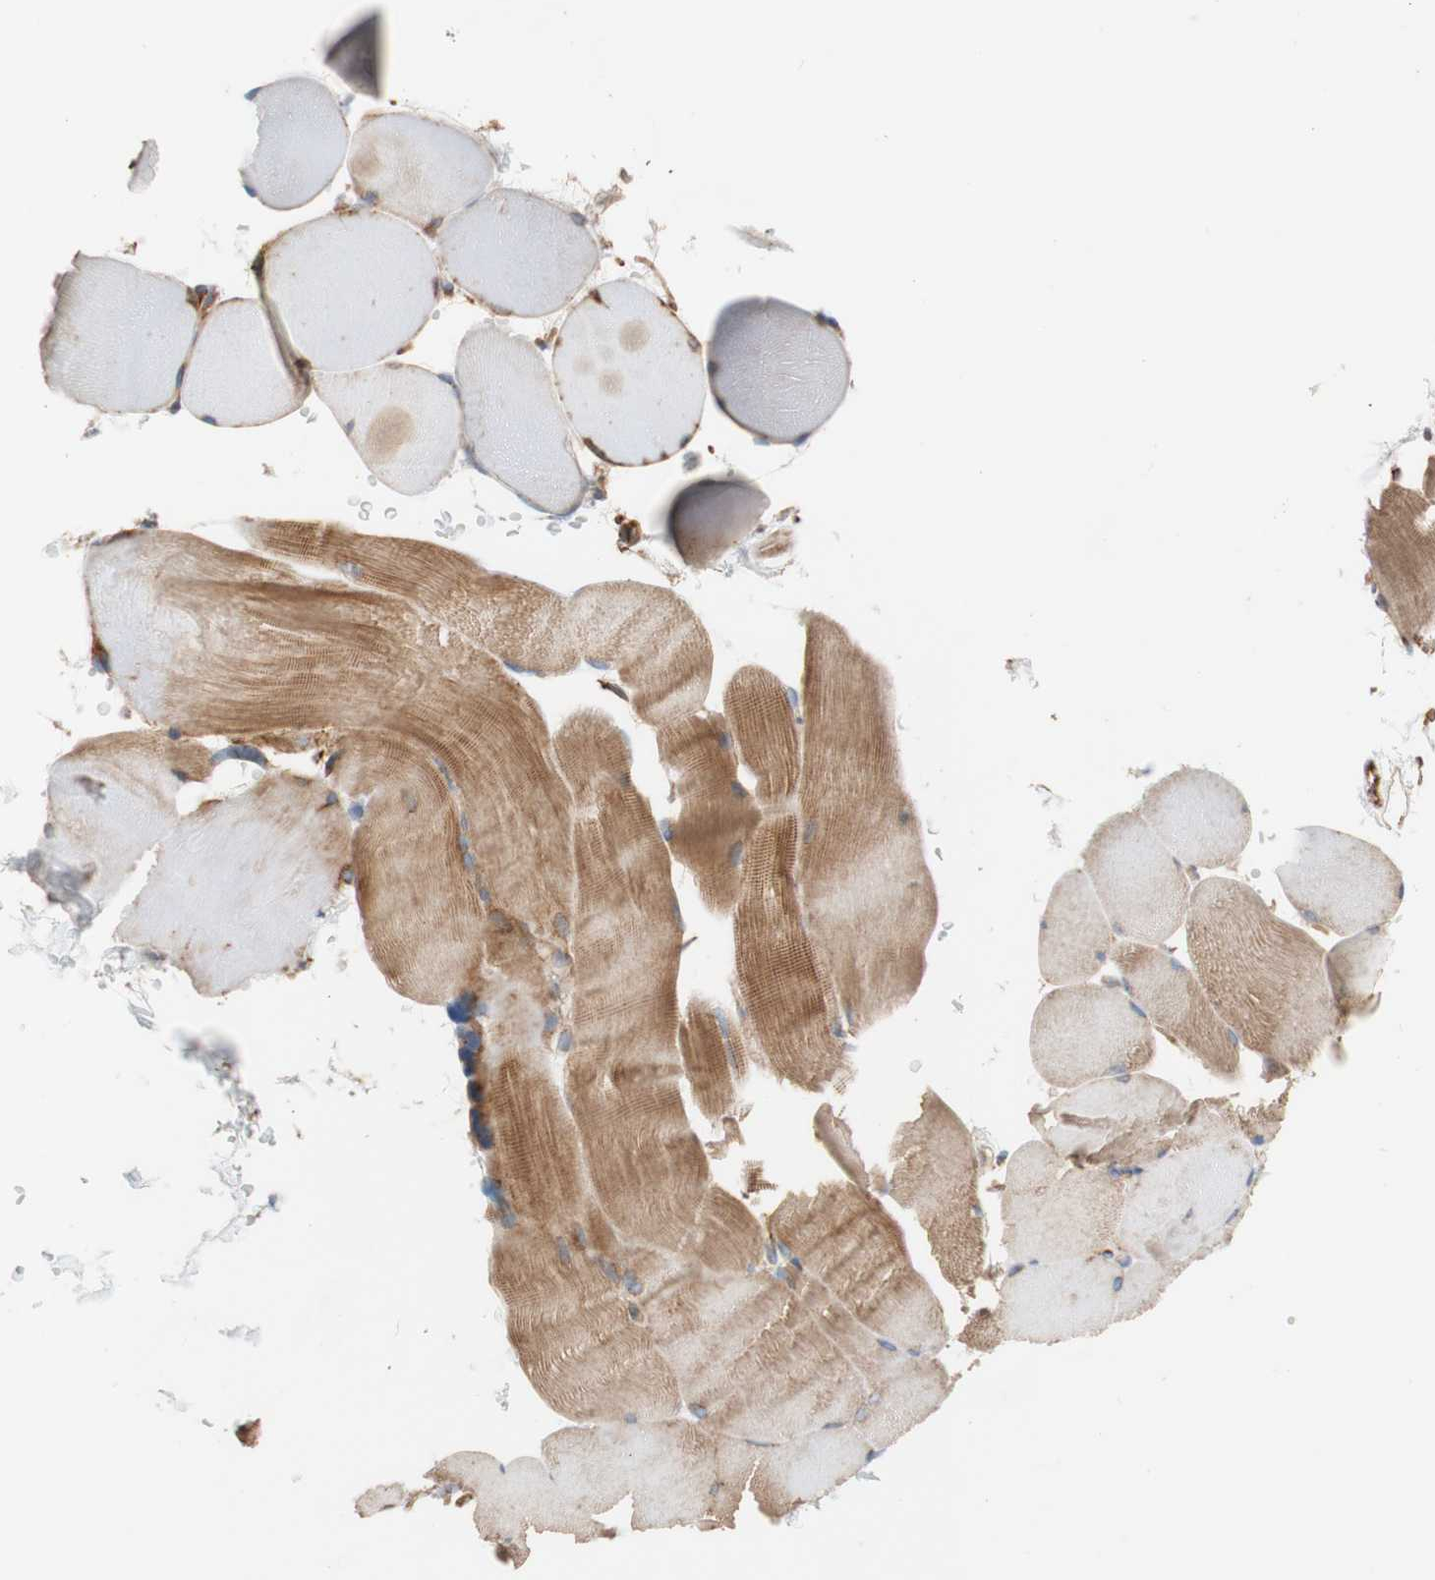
{"staining": {"intensity": "moderate", "quantity": ">75%", "location": "cytoplasmic/membranous"}, "tissue": "skeletal muscle", "cell_type": "Myocytes", "image_type": "normal", "snomed": [{"axis": "morphology", "description": "Normal tissue, NOS"}, {"axis": "topography", "description": "Skin"}, {"axis": "topography", "description": "Skeletal muscle"}], "caption": "An image of skeletal muscle stained for a protein exhibits moderate cytoplasmic/membranous brown staining in myocytes.", "gene": "C1orf43", "patient": {"sex": "male", "age": 83}}